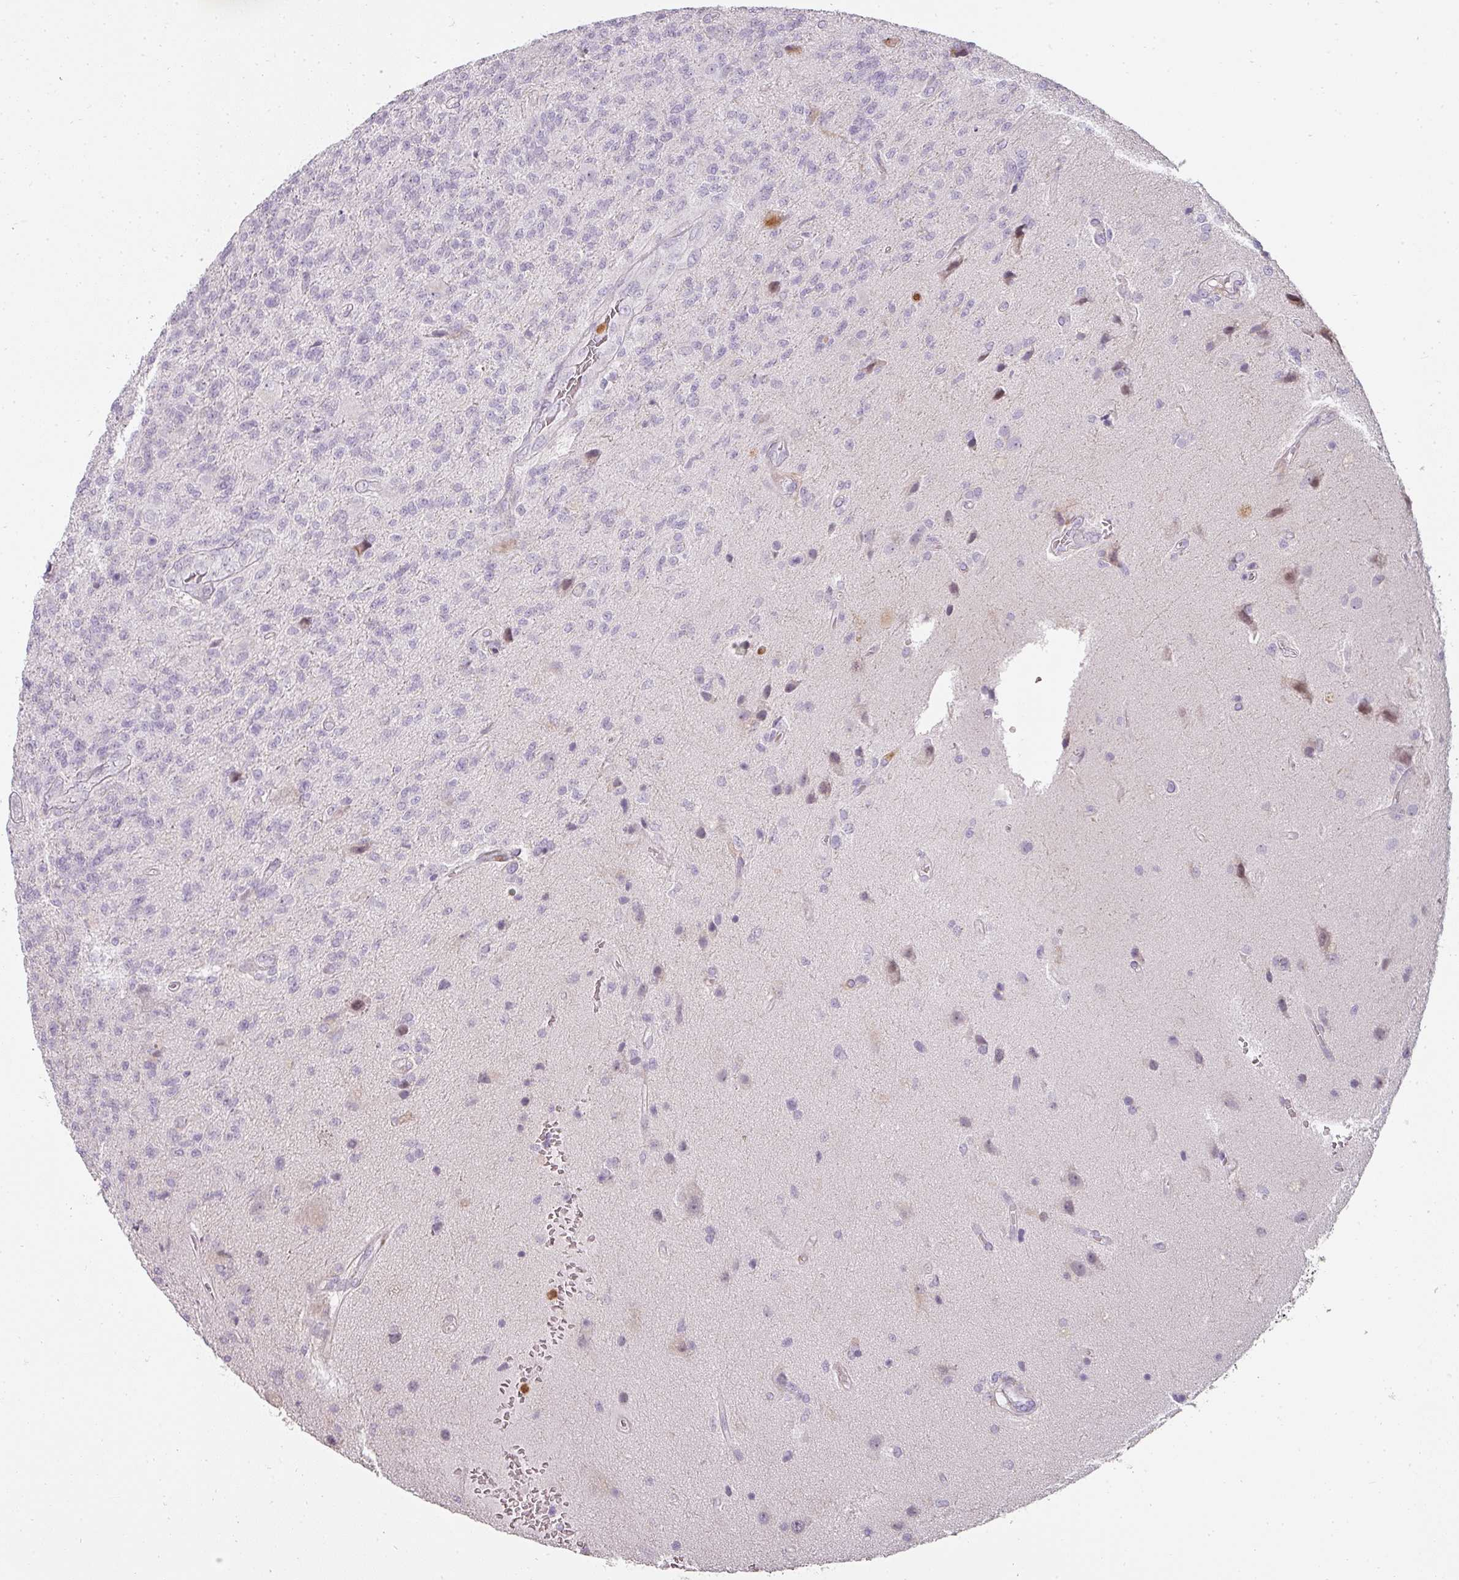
{"staining": {"intensity": "negative", "quantity": "none", "location": "none"}, "tissue": "glioma", "cell_type": "Tumor cells", "image_type": "cancer", "snomed": [{"axis": "morphology", "description": "Glioma, malignant, High grade"}, {"axis": "topography", "description": "Brain"}], "caption": "IHC photomicrograph of malignant glioma (high-grade) stained for a protein (brown), which reveals no positivity in tumor cells.", "gene": "BIK", "patient": {"sex": "male", "age": 56}}